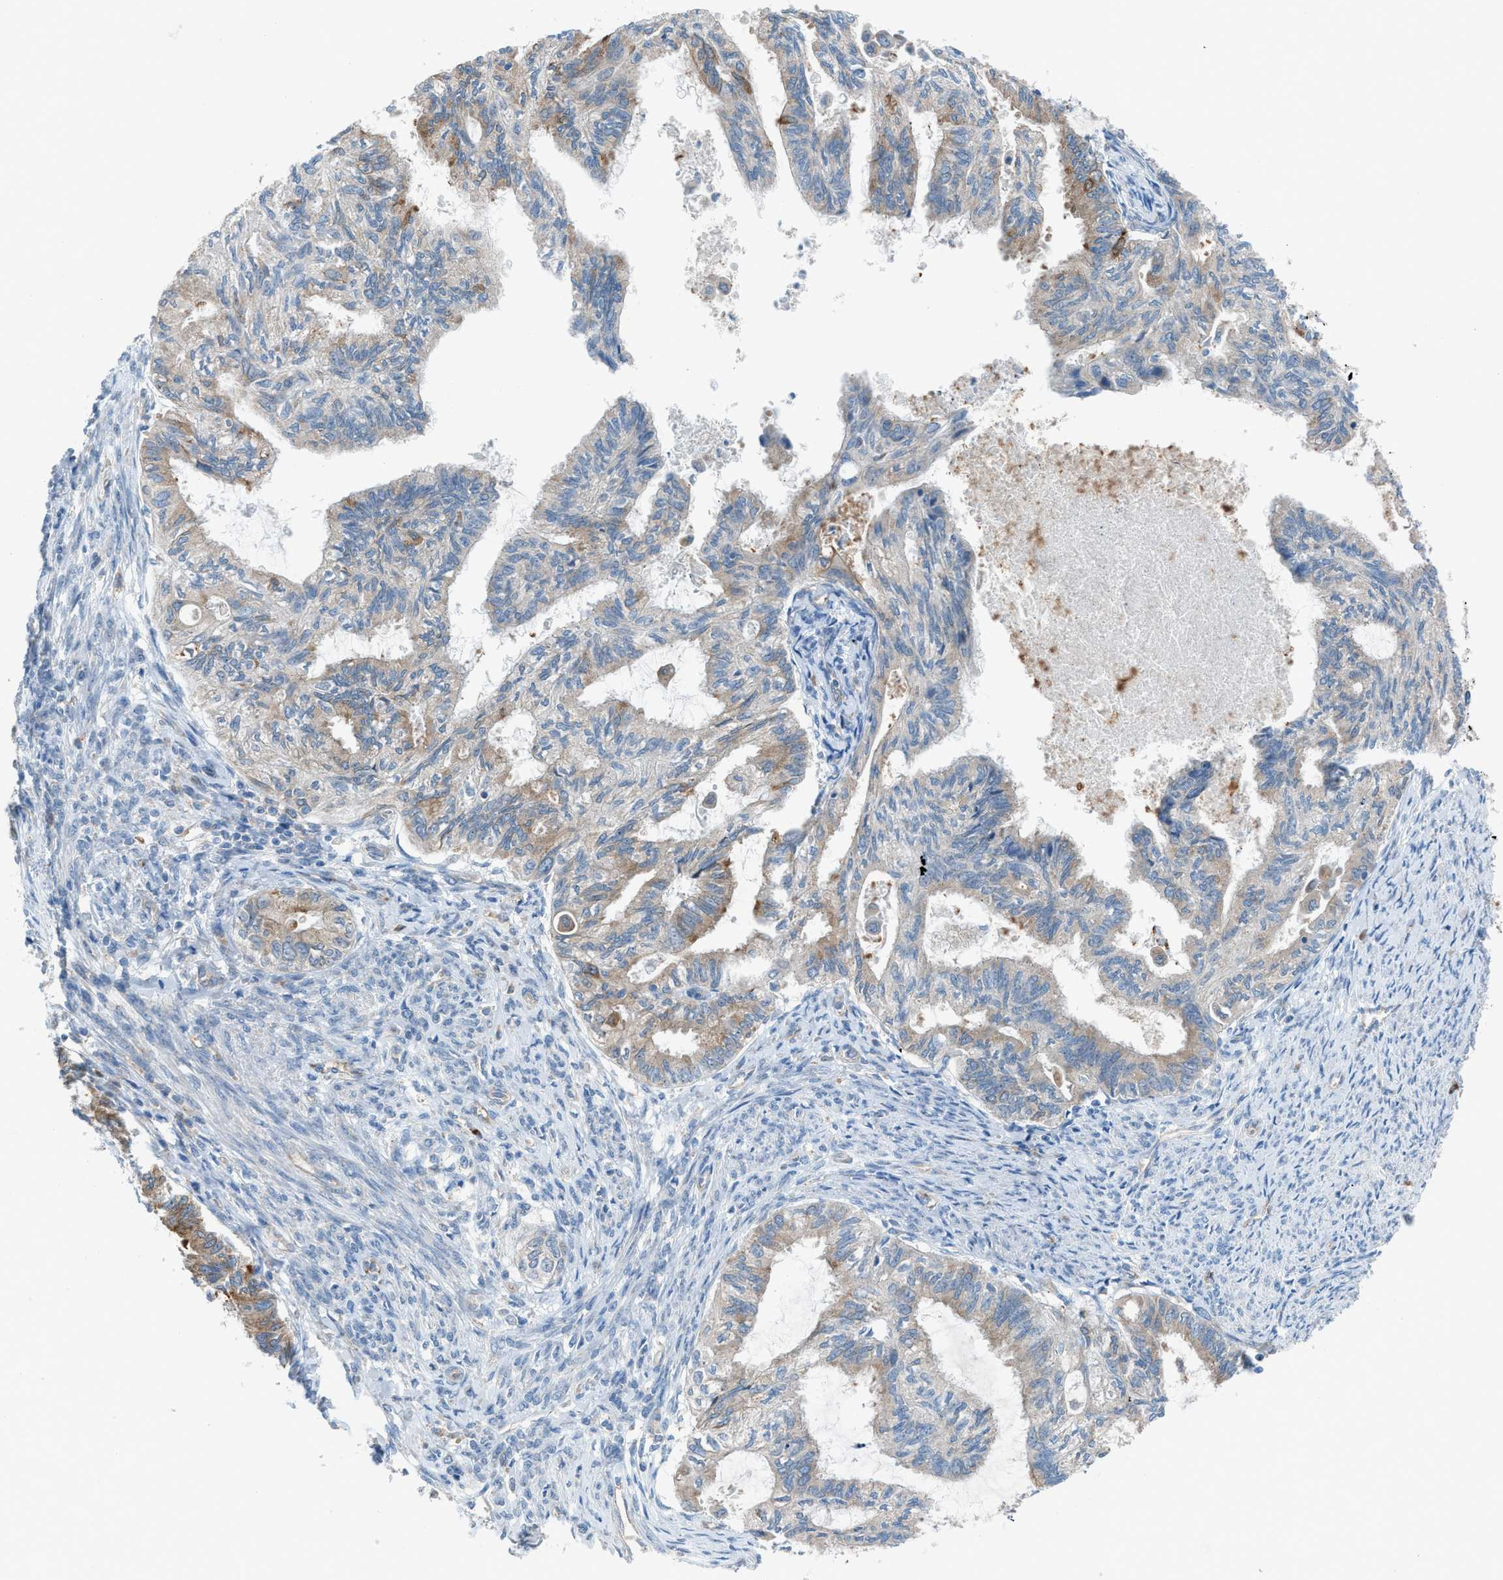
{"staining": {"intensity": "moderate", "quantity": "<25%", "location": "cytoplasmic/membranous"}, "tissue": "cervical cancer", "cell_type": "Tumor cells", "image_type": "cancer", "snomed": [{"axis": "morphology", "description": "Normal tissue, NOS"}, {"axis": "morphology", "description": "Adenocarcinoma, NOS"}, {"axis": "topography", "description": "Cervix"}, {"axis": "topography", "description": "Endometrium"}], "caption": "The immunohistochemical stain shows moderate cytoplasmic/membranous positivity in tumor cells of cervical adenocarcinoma tissue. (brown staining indicates protein expression, while blue staining denotes nuclei).", "gene": "HEG1", "patient": {"sex": "female", "age": 86}}